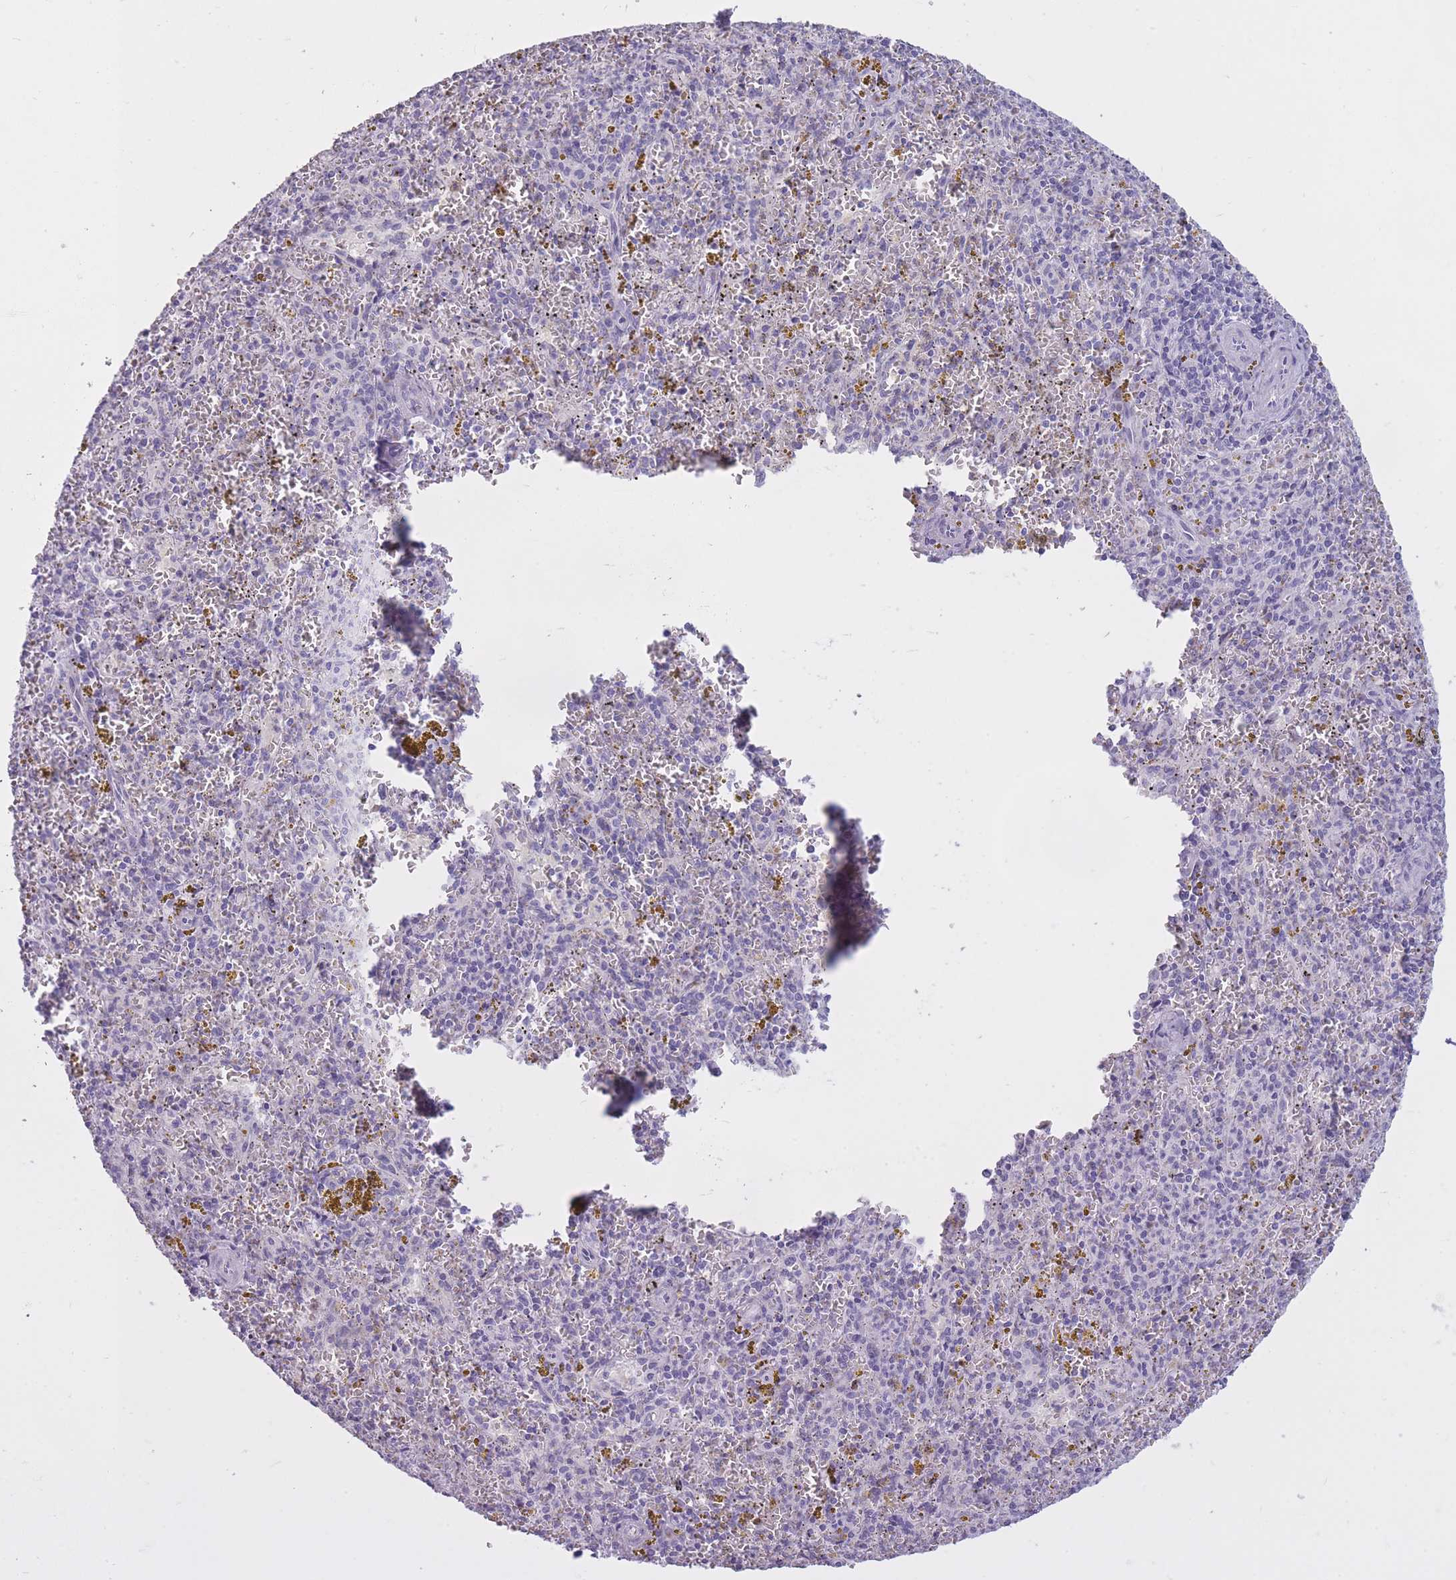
{"staining": {"intensity": "negative", "quantity": "none", "location": "none"}, "tissue": "spleen", "cell_type": "Cells in red pulp", "image_type": "normal", "snomed": [{"axis": "morphology", "description": "Normal tissue, NOS"}, {"axis": "topography", "description": "Spleen"}], "caption": "Immunohistochemistry photomicrograph of unremarkable spleen: human spleen stained with DAB (3,3'-diaminobenzidine) displays no significant protein positivity in cells in red pulp. Nuclei are stained in blue.", "gene": "GOLGA6A", "patient": {"sex": "male", "age": 57}}